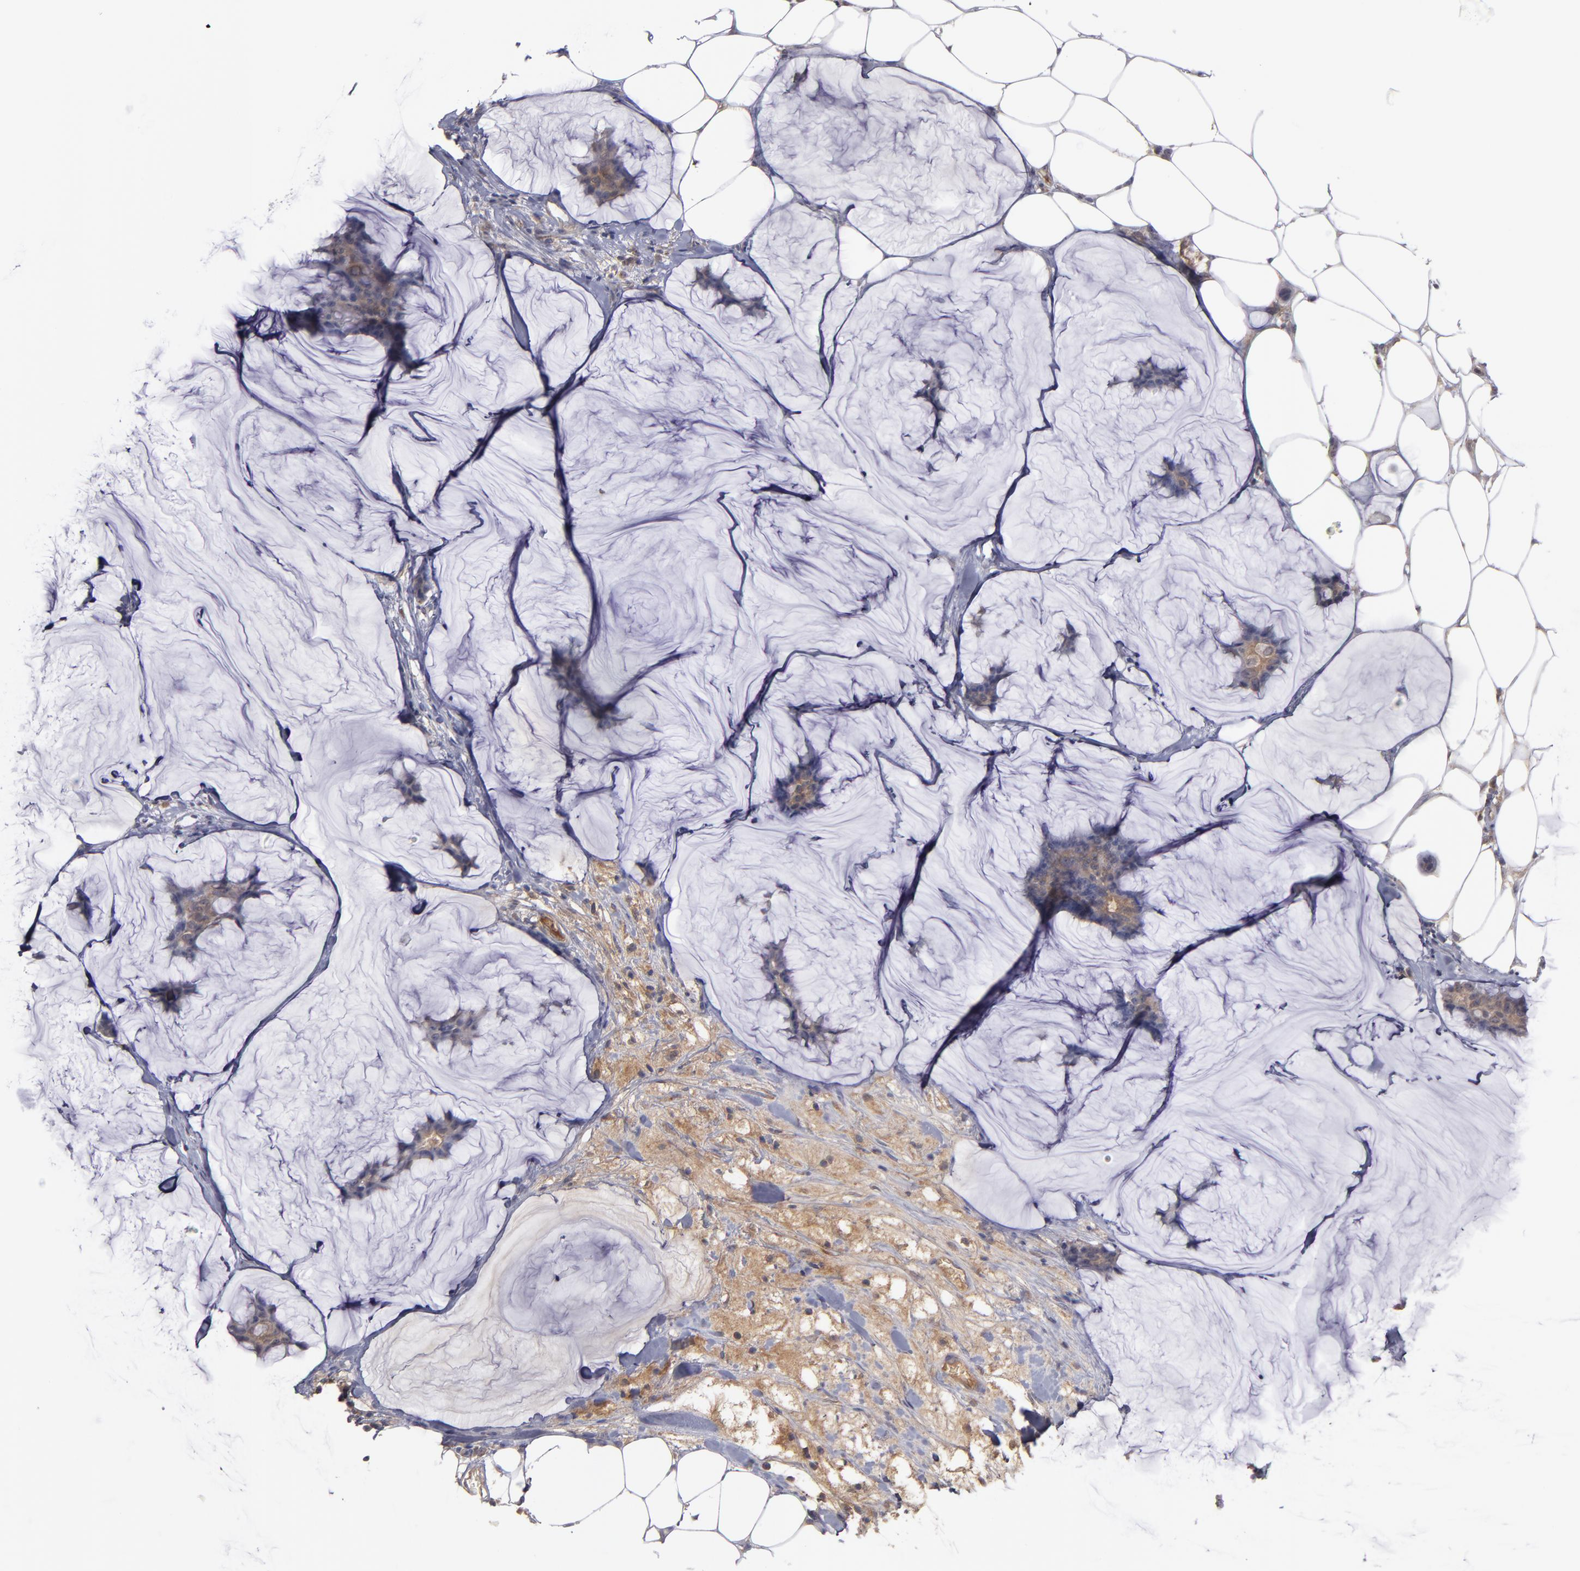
{"staining": {"intensity": "moderate", "quantity": ">75%", "location": "cytoplasmic/membranous"}, "tissue": "breast cancer", "cell_type": "Tumor cells", "image_type": "cancer", "snomed": [{"axis": "morphology", "description": "Duct carcinoma"}, {"axis": "topography", "description": "Breast"}], "caption": "Human breast cancer stained for a protein (brown) exhibits moderate cytoplasmic/membranous positive positivity in approximately >75% of tumor cells.", "gene": "MMP11", "patient": {"sex": "female", "age": 93}}